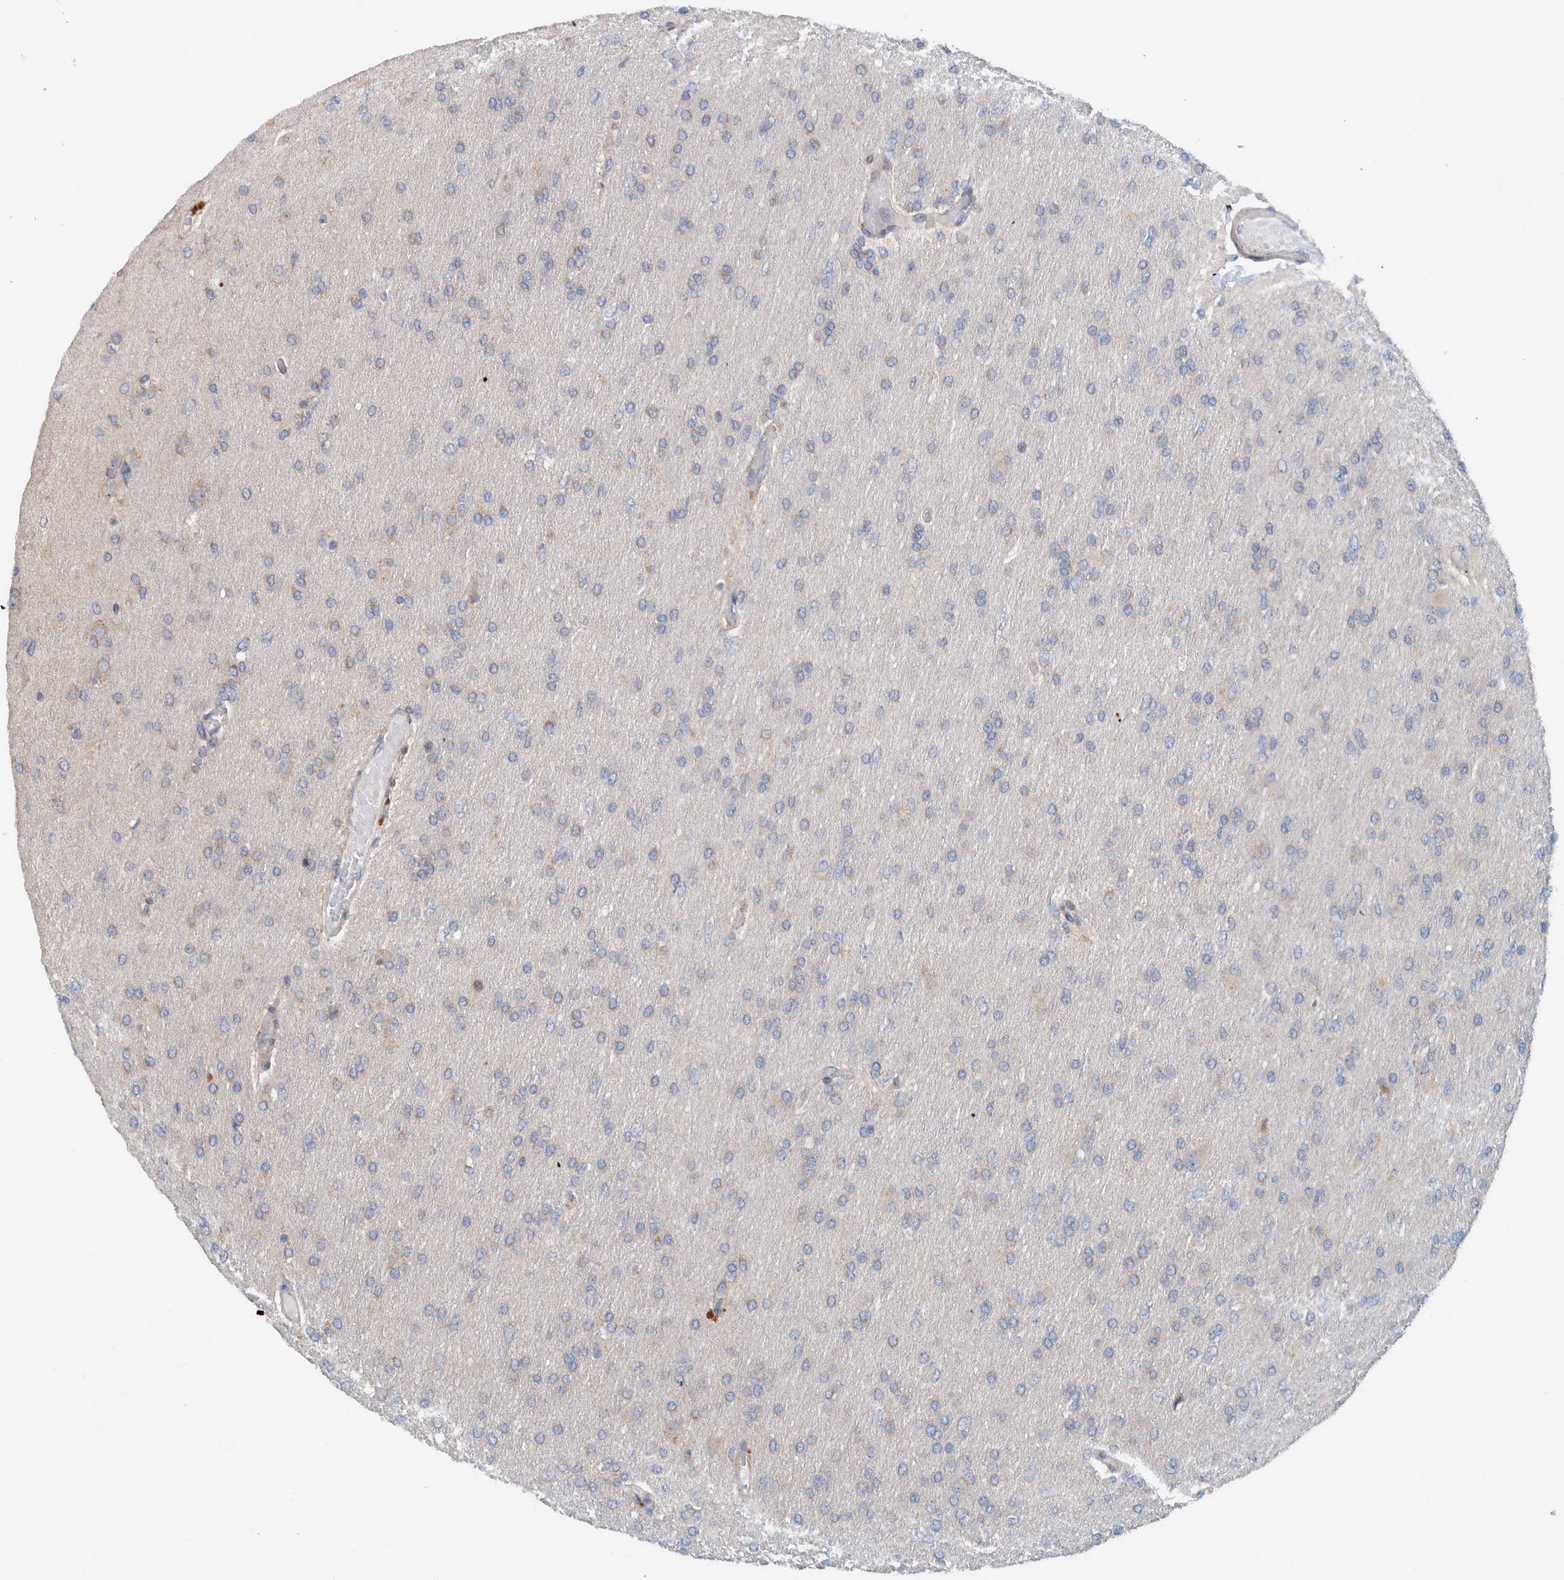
{"staining": {"intensity": "negative", "quantity": "none", "location": "none"}, "tissue": "glioma", "cell_type": "Tumor cells", "image_type": "cancer", "snomed": [{"axis": "morphology", "description": "Glioma, malignant, High grade"}, {"axis": "topography", "description": "Cerebral cortex"}], "caption": "An IHC micrograph of malignant glioma (high-grade) is shown. There is no staining in tumor cells of malignant glioma (high-grade).", "gene": "CCM2", "patient": {"sex": "female", "age": 36}}